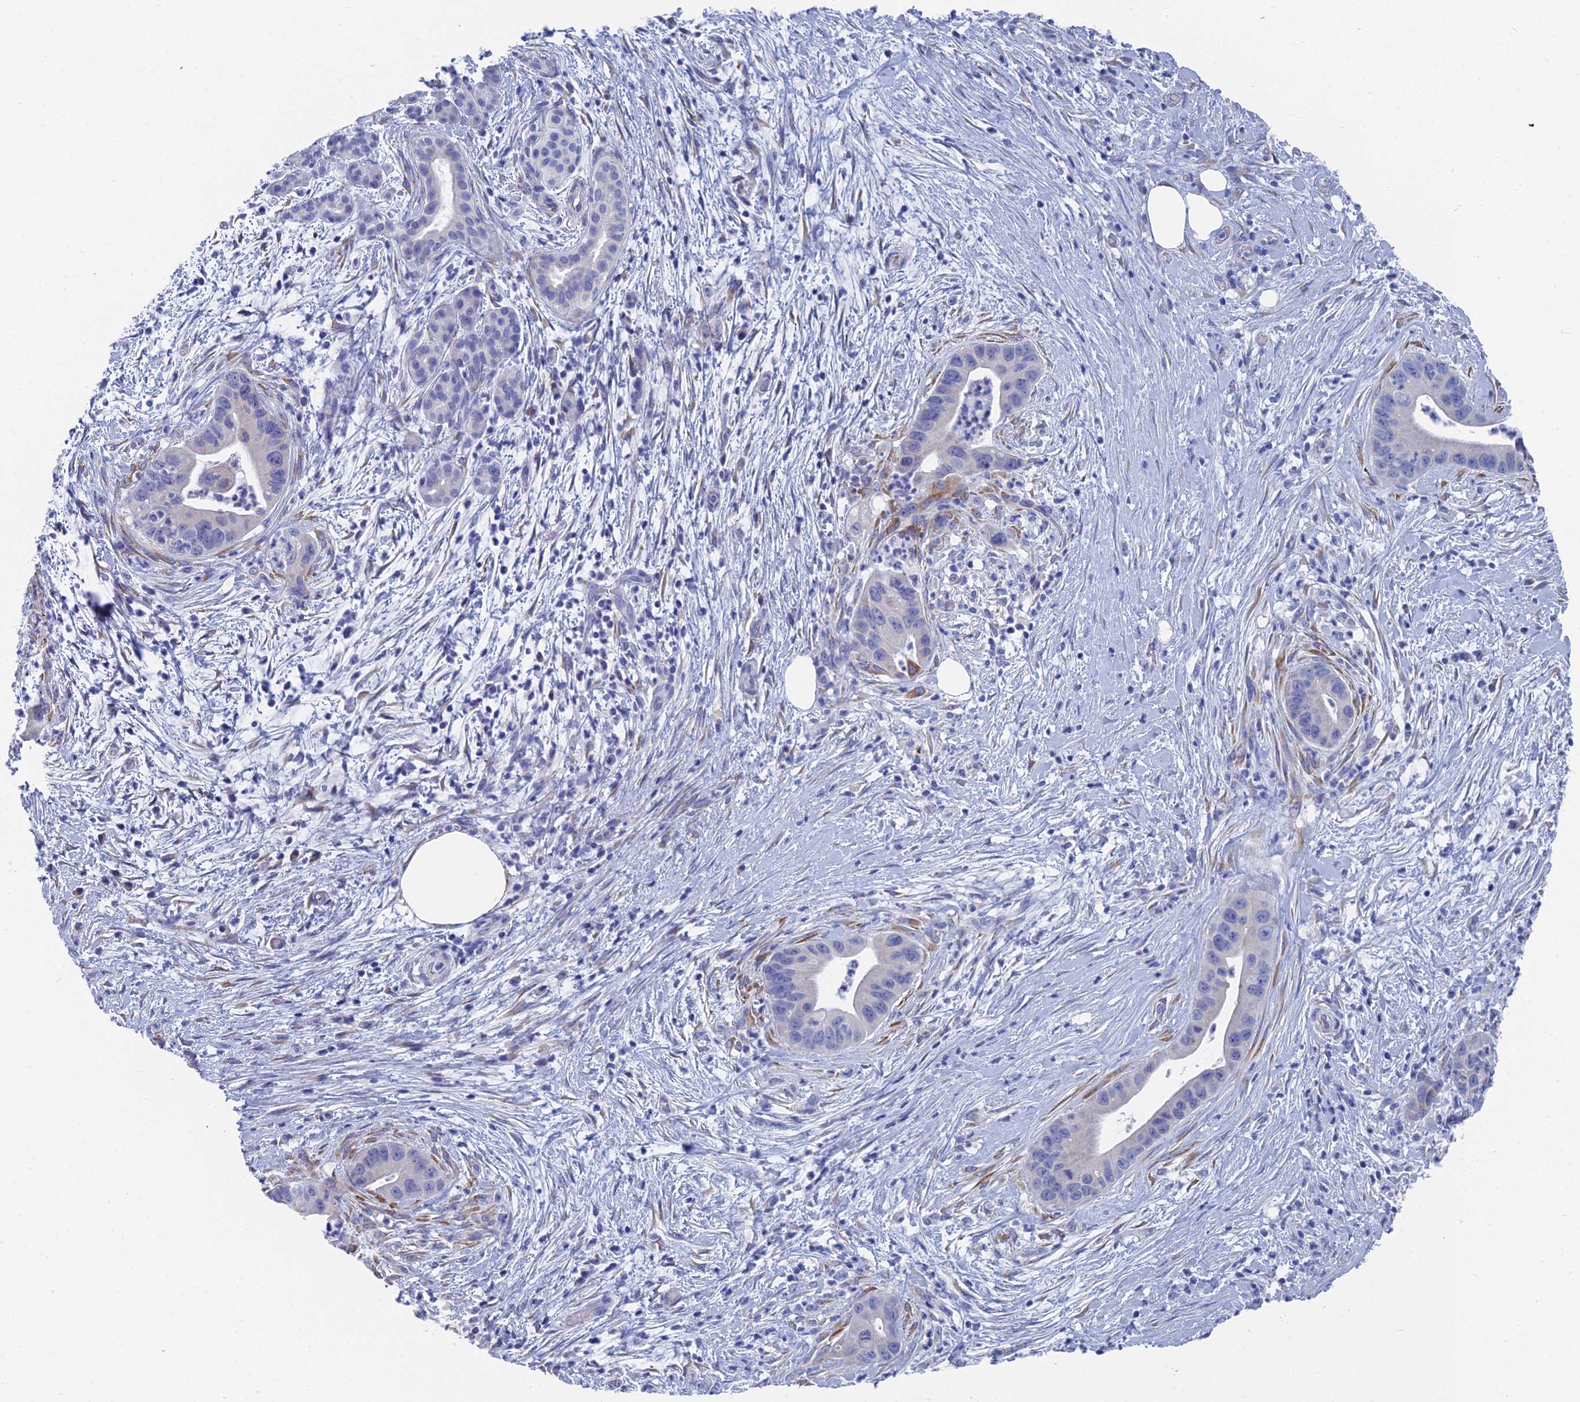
{"staining": {"intensity": "negative", "quantity": "none", "location": "none"}, "tissue": "pancreatic cancer", "cell_type": "Tumor cells", "image_type": "cancer", "snomed": [{"axis": "morphology", "description": "Adenocarcinoma, NOS"}, {"axis": "topography", "description": "Pancreas"}], "caption": "DAB immunohistochemical staining of human pancreatic adenocarcinoma exhibits no significant expression in tumor cells.", "gene": "TNNT3", "patient": {"sex": "male", "age": 73}}